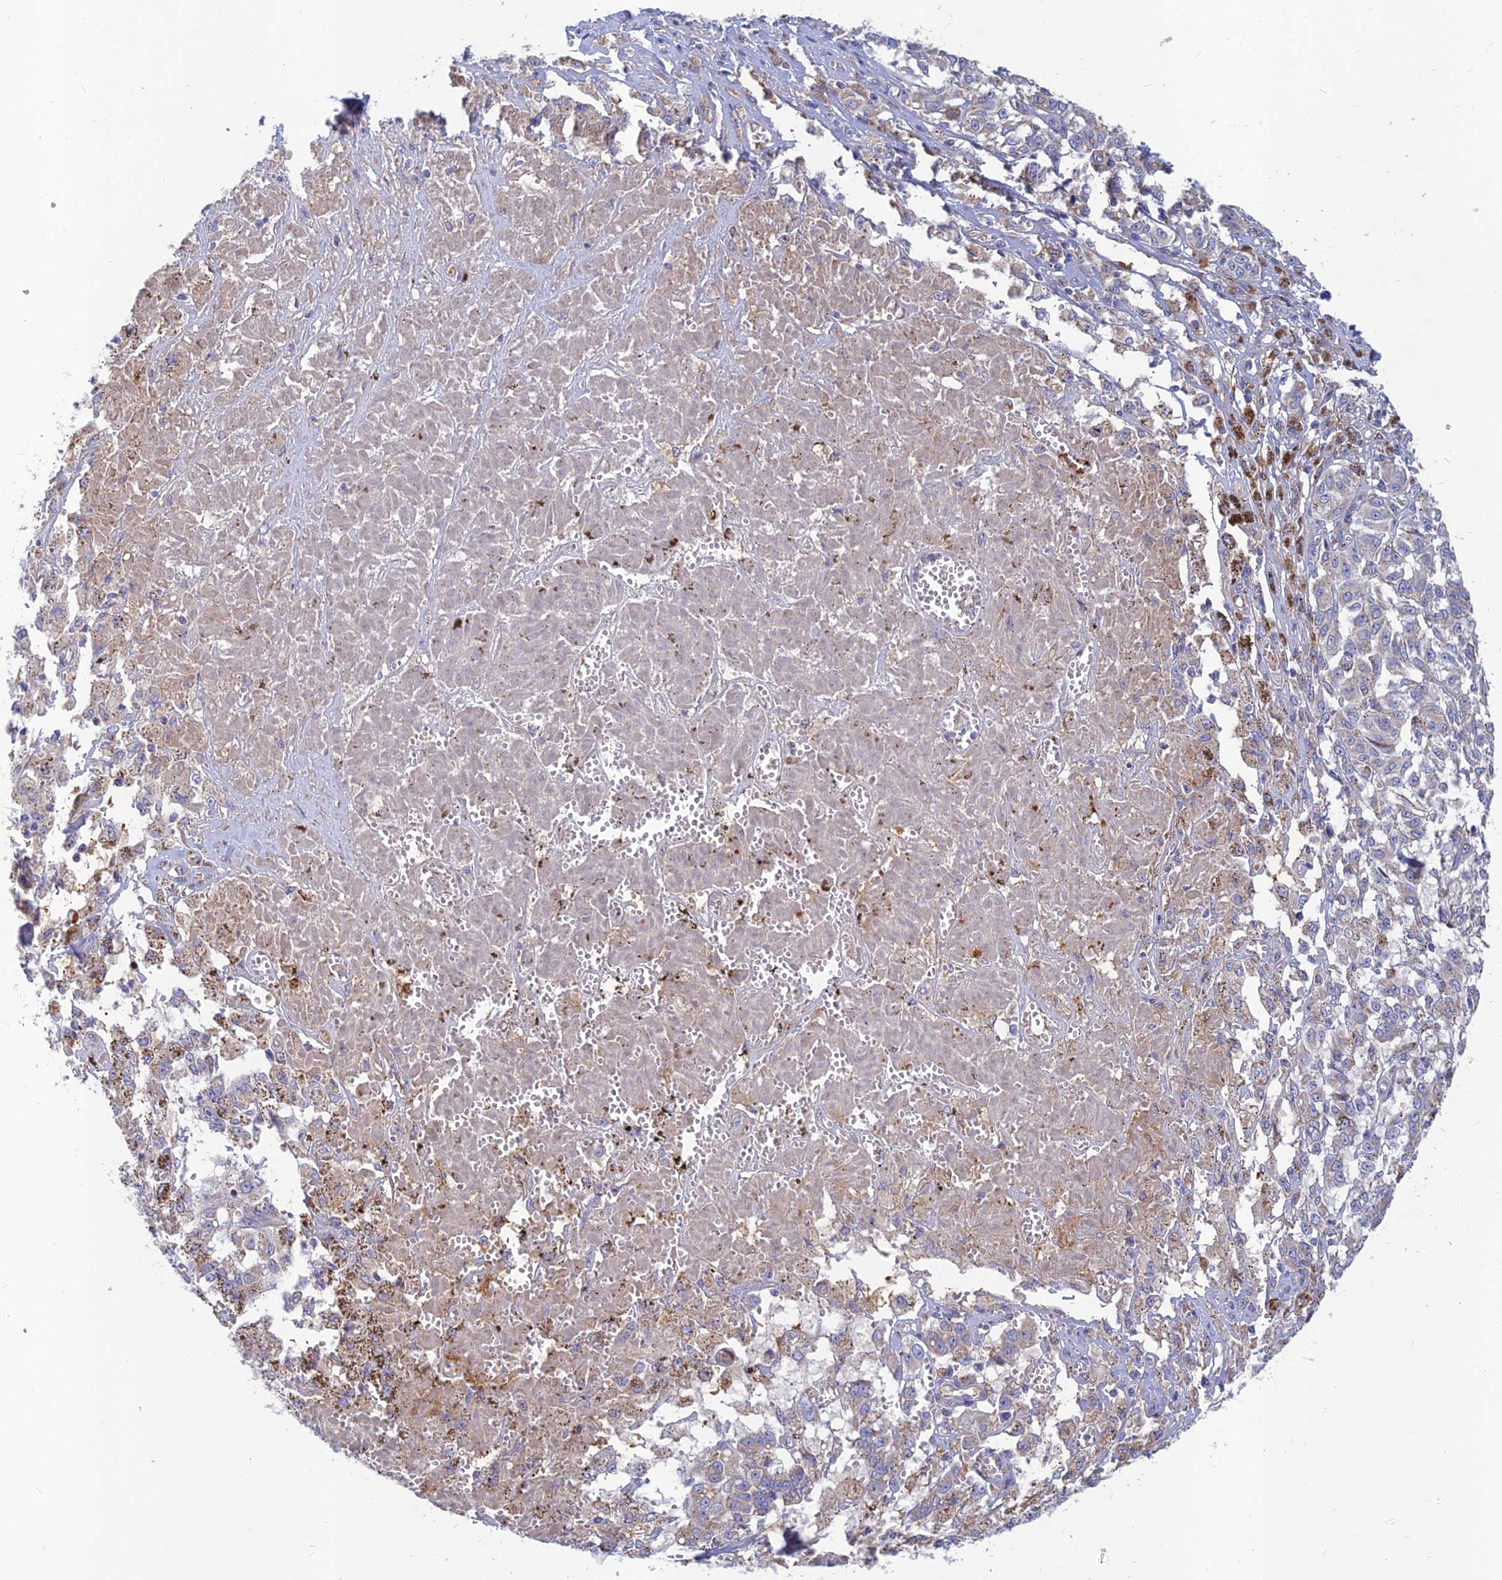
{"staining": {"intensity": "negative", "quantity": "none", "location": "none"}, "tissue": "melanoma", "cell_type": "Tumor cells", "image_type": "cancer", "snomed": [{"axis": "morphology", "description": "Malignant melanoma, NOS"}, {"axis": "topography", "description": "Skin"}], "caption": "High power microscopy photomicrograph of an immunohistochemistry (IHC) photomicrograph of malignant melanoma, revealing no significant staining in tumor cells. Brightfield microscopy of immunohistochemistry (IHC) stained with DAB (3,3'-diaminobenzidine) (brown) and hematoxylin (blue), captured at high magnification.", "gene": "CACNA1B", "patient": {"sex": "female", "age": 72}}